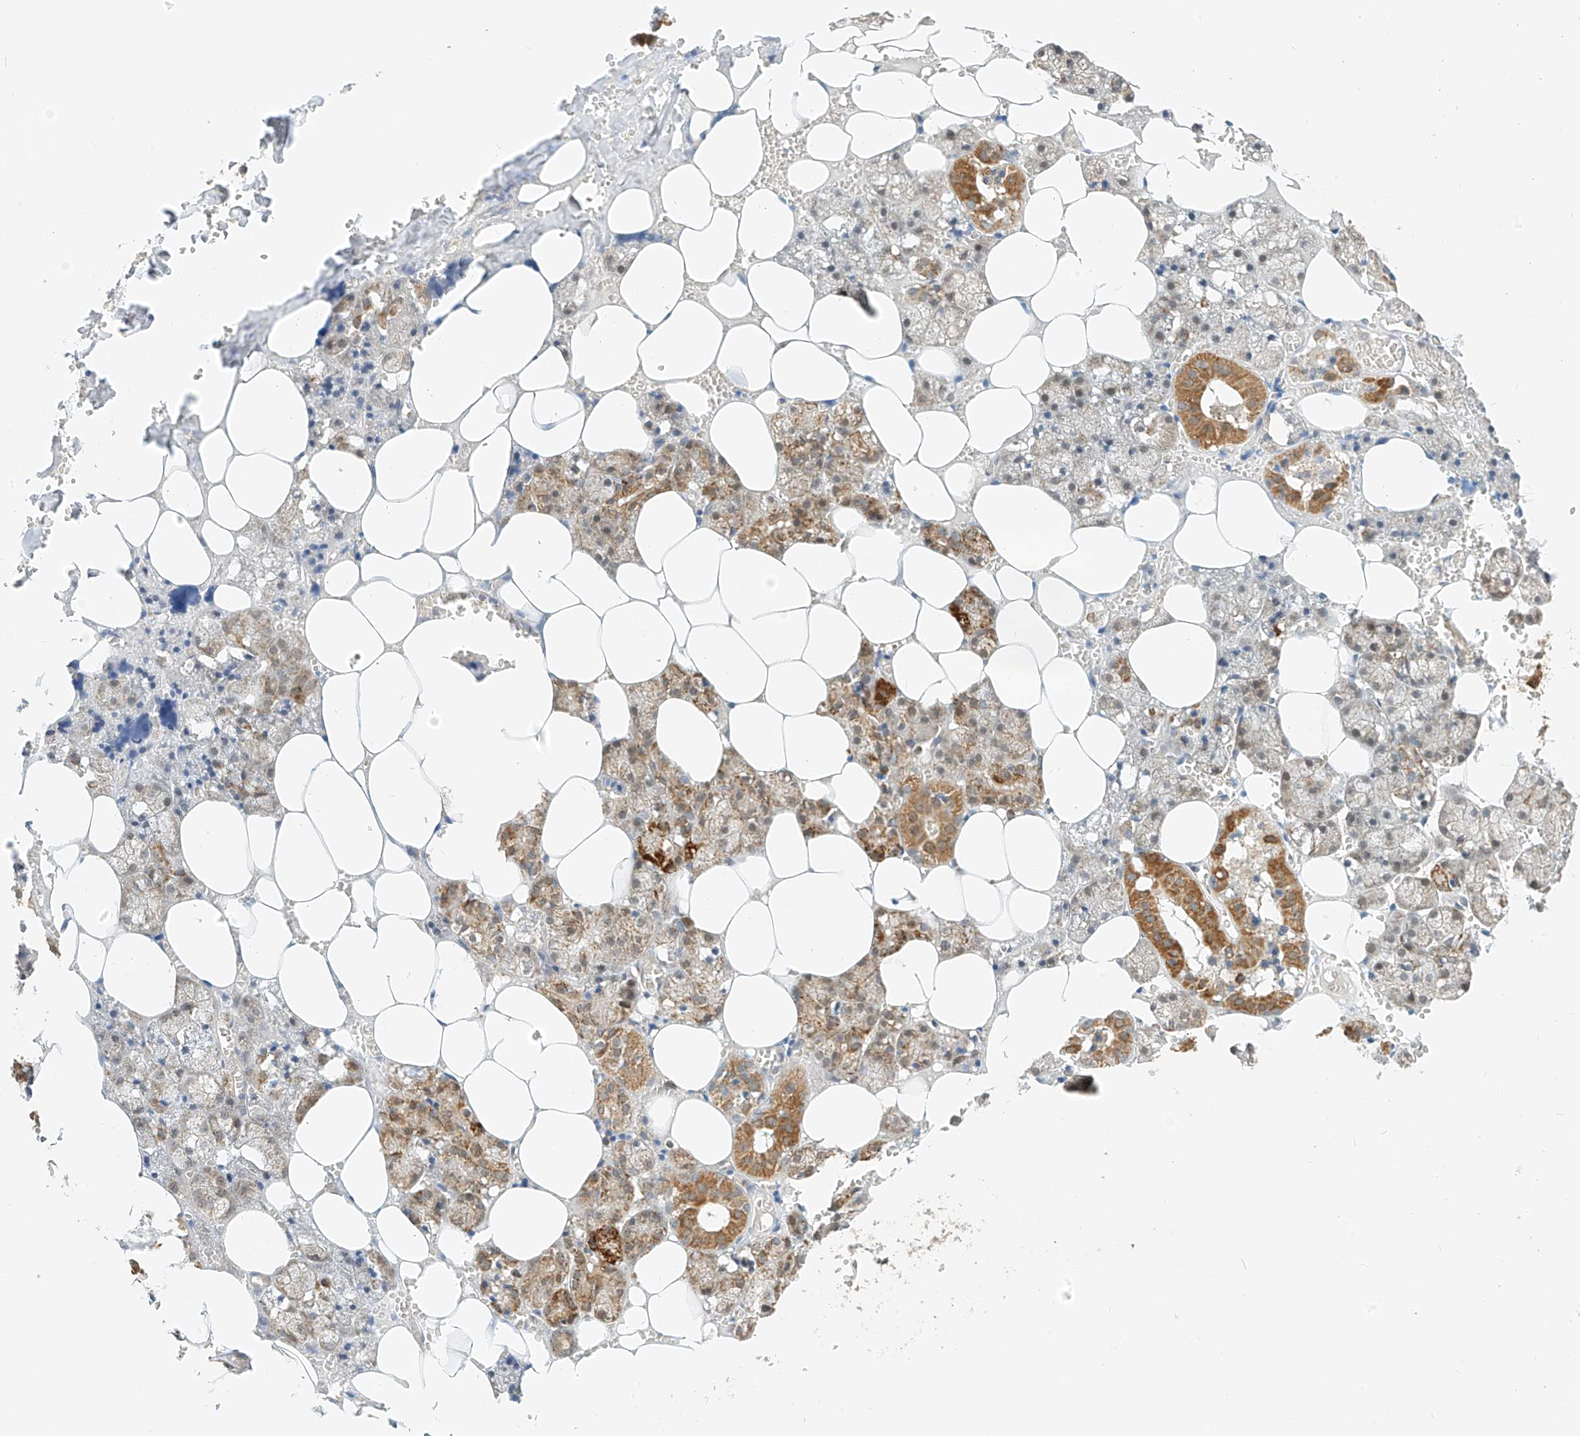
{"staining": {"intensity": "moderate", "quantity": "<25%", "location": "cytoplasmic/membranous"}, "tissue": "salivary gland", "cell_type": "Glandular cells", "image_type": "normal", "snomed": [{"axis": "morphology", "description": "Normal tissue, NOS"}, {"axis": "topography", "description": "Salivary gland"}], "caption": "The histopathology image demonstrates staining of normal salivary gland, revealing moderate cytoplasmic/membranous protein staining (brown color) within glandular cells.", "gene": "PPA2", "patient": {"sex": "male", "age": 62}}